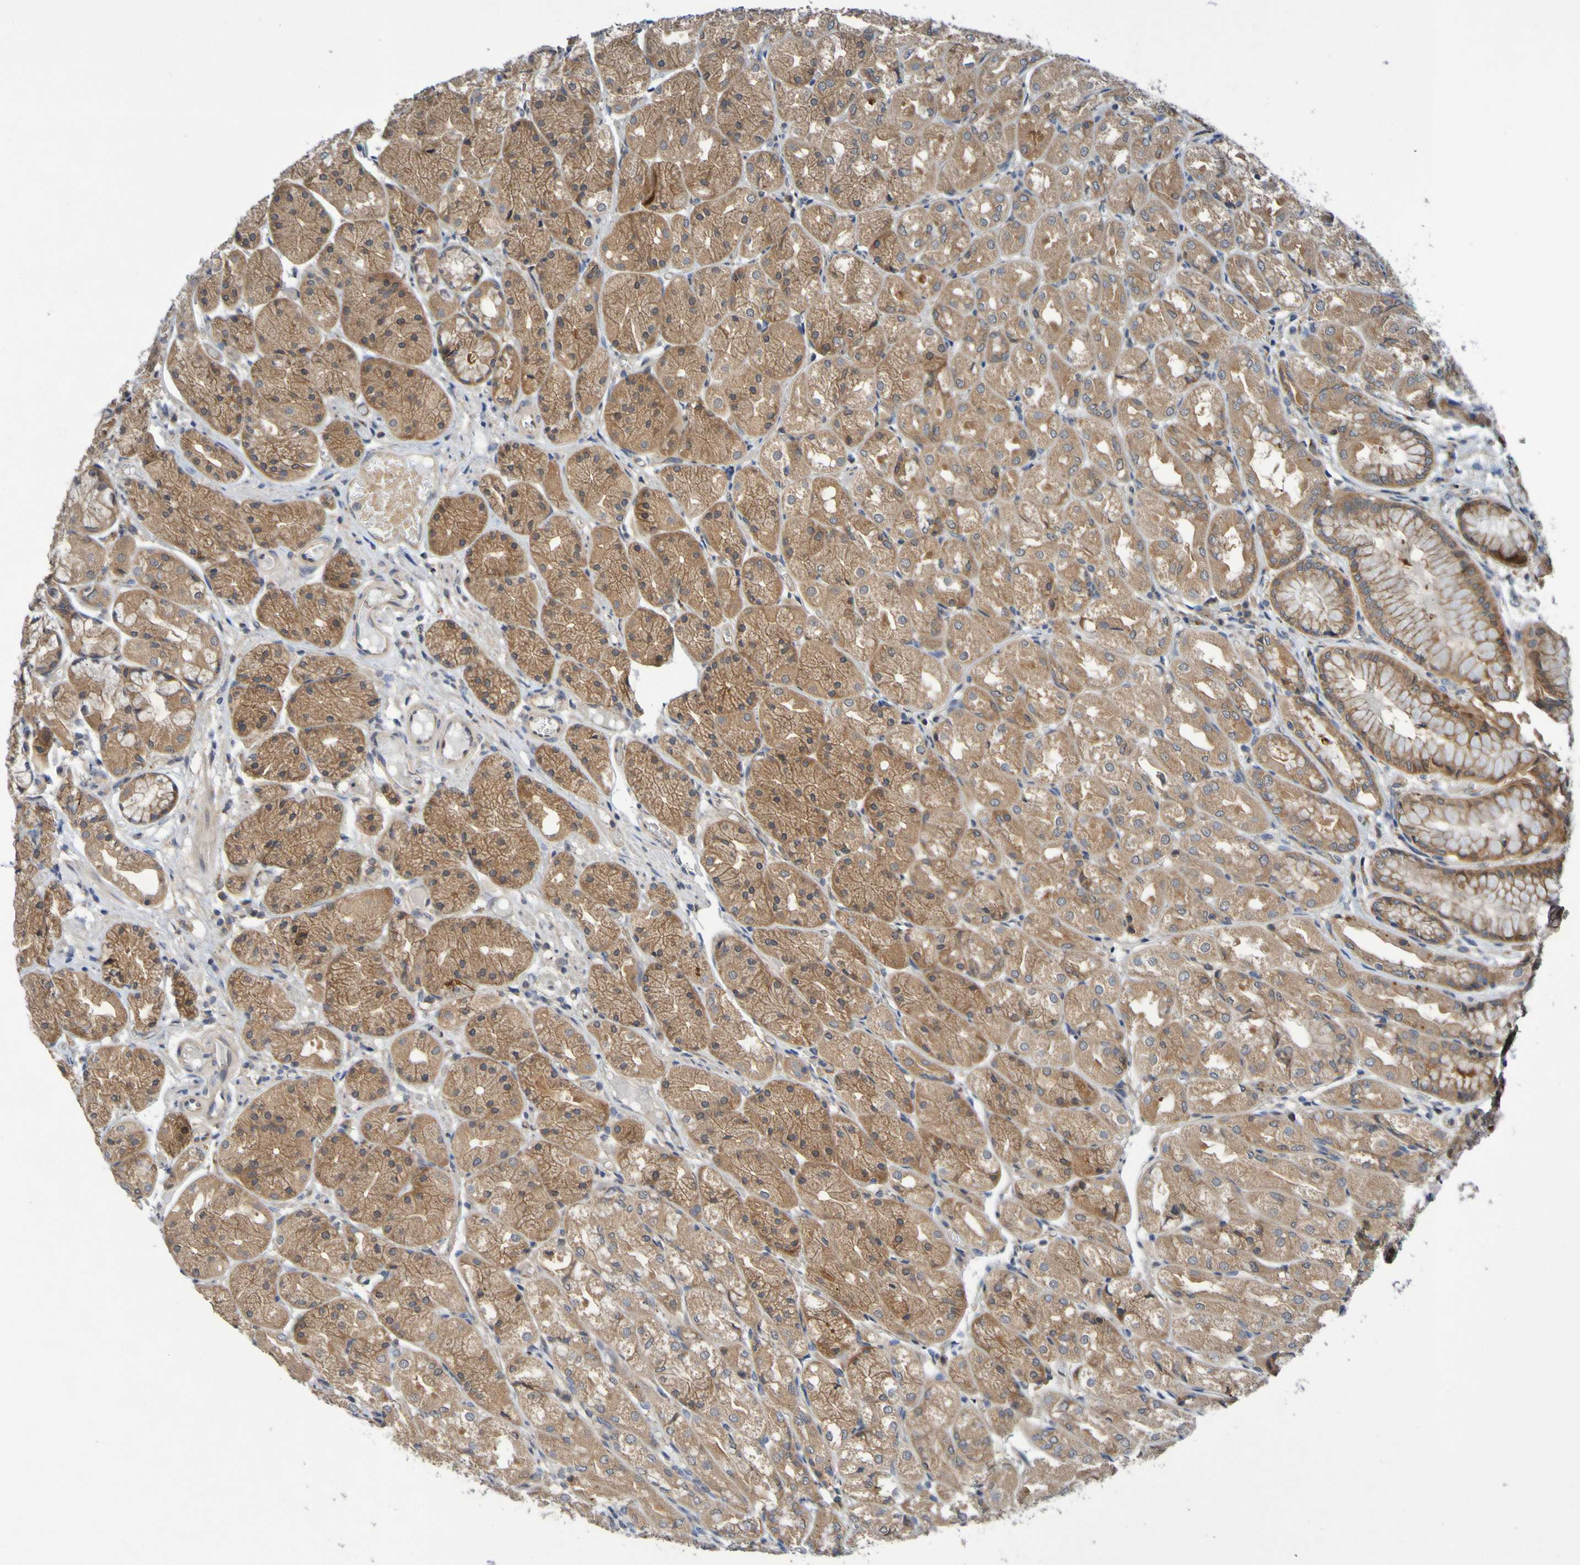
{"staining": {"intensity": "moderate", "quantity": ">75%", "location": "cytoplasmic/membranous"}, "tissue": "stomach", "cell_type": "Glandular cells", "image_type": "normal", "snomed": [{"axis": "morphology", "description": "Normal tissue, NOS"}, {"axis": "topography", "description": "Stomach, upper"}], "caption": "Glandular cells exhibit moderate cytoplasmic/membranous expression in about >75% of cells in unremarkable stomach. (DAB IHC, brown staining for protein, blue staining for nuclei).", "gene": "SDK1", "patient": {"sex": "male", "age": 72}}